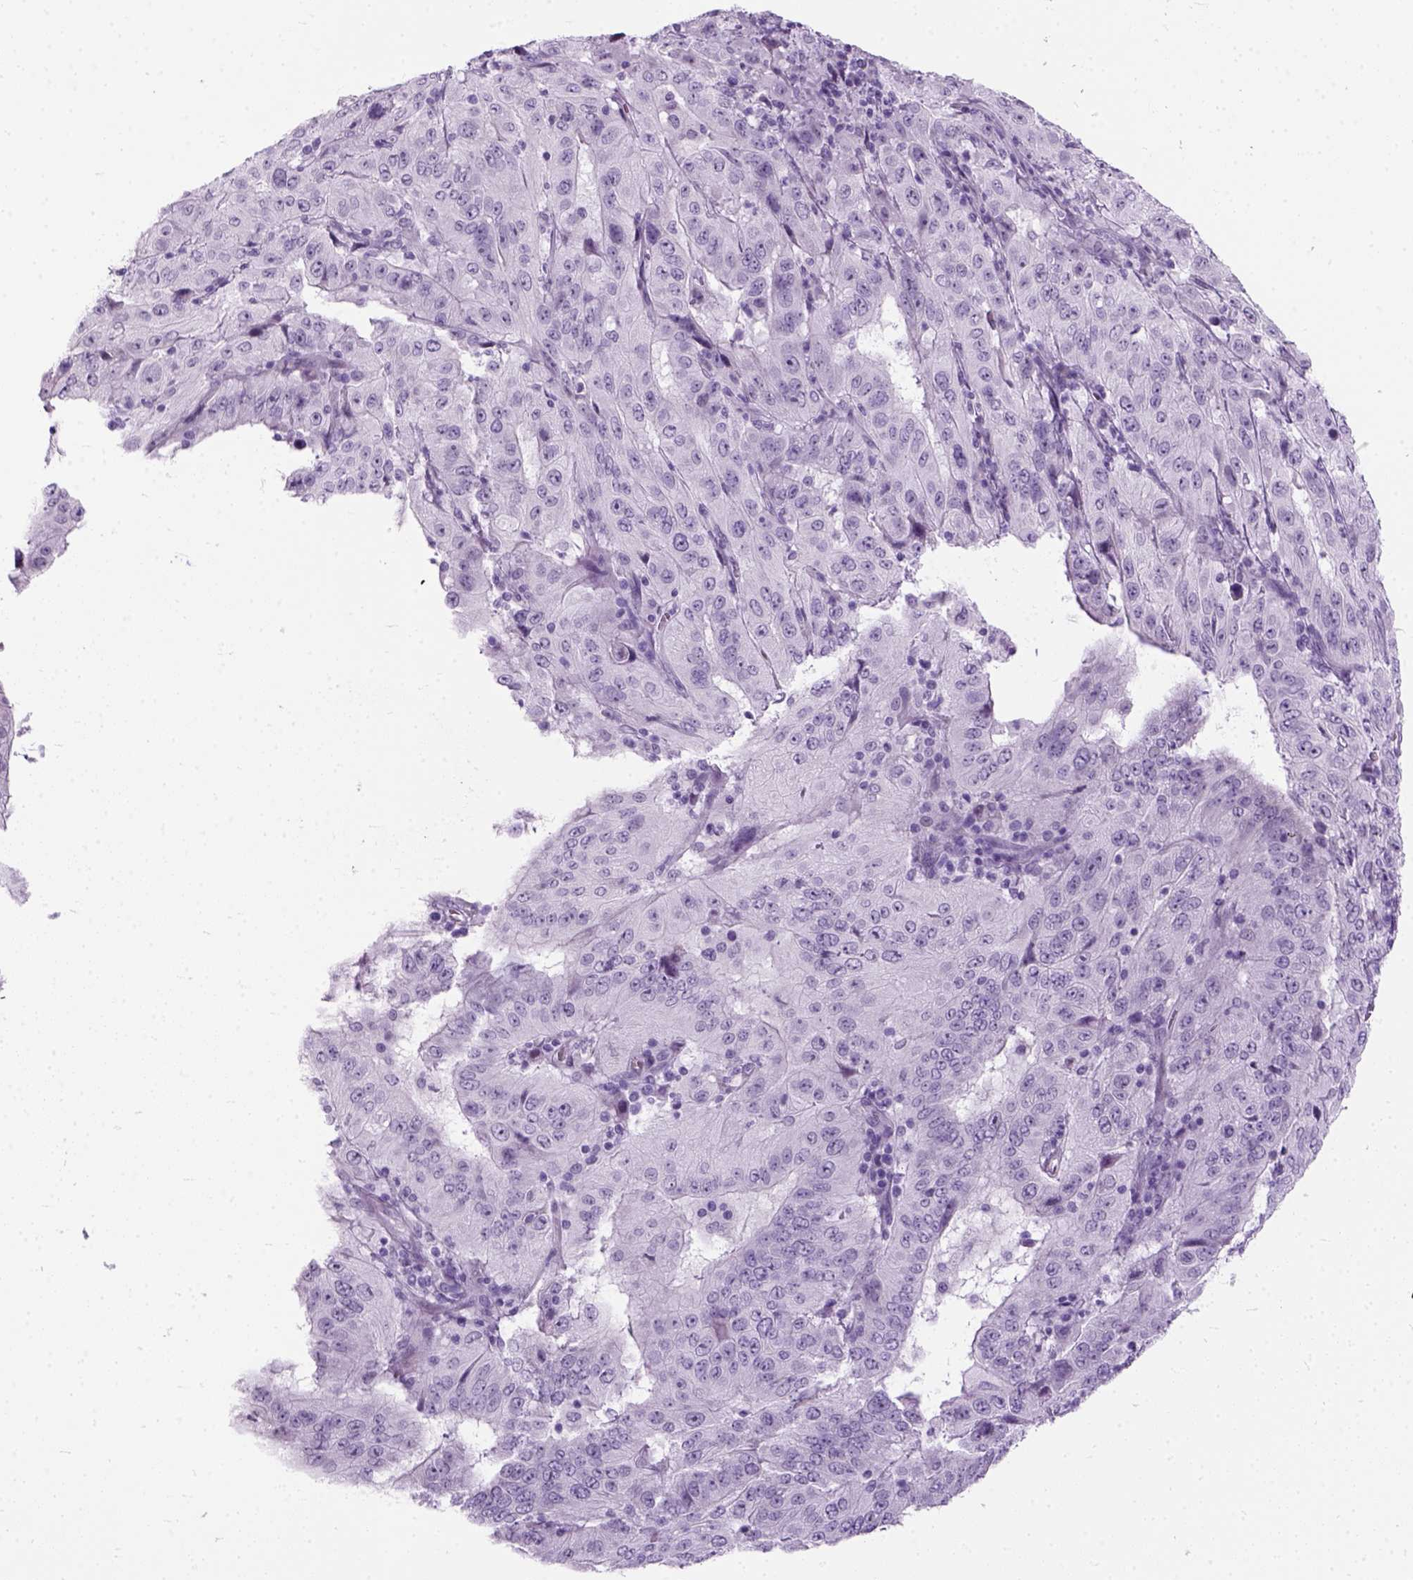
{"staining": {"intensity": "negative", "quantity": "none", "location": "none"}, "tissue": "pancreatic cancer", "cell_type": "Tumor cells", "image_type": "cancer", "snomed": [{"axis": "morphology", "description": "Adenocarcinoma, NOS"}, {"axis": "topography", "description": "Pancreas"}], "caption": "Immunohistochemistry of pancreatic cancer (adenocarcinoma) demonstrates no positivity in tumor cells. (DAB (3,3'-diaminobenzidine) immunohistochemistry (IHC) visualized using brightfield microscopy, high magnification).", "gene": "AXDND1", "patient": {"sex": "male", "age": 63}}